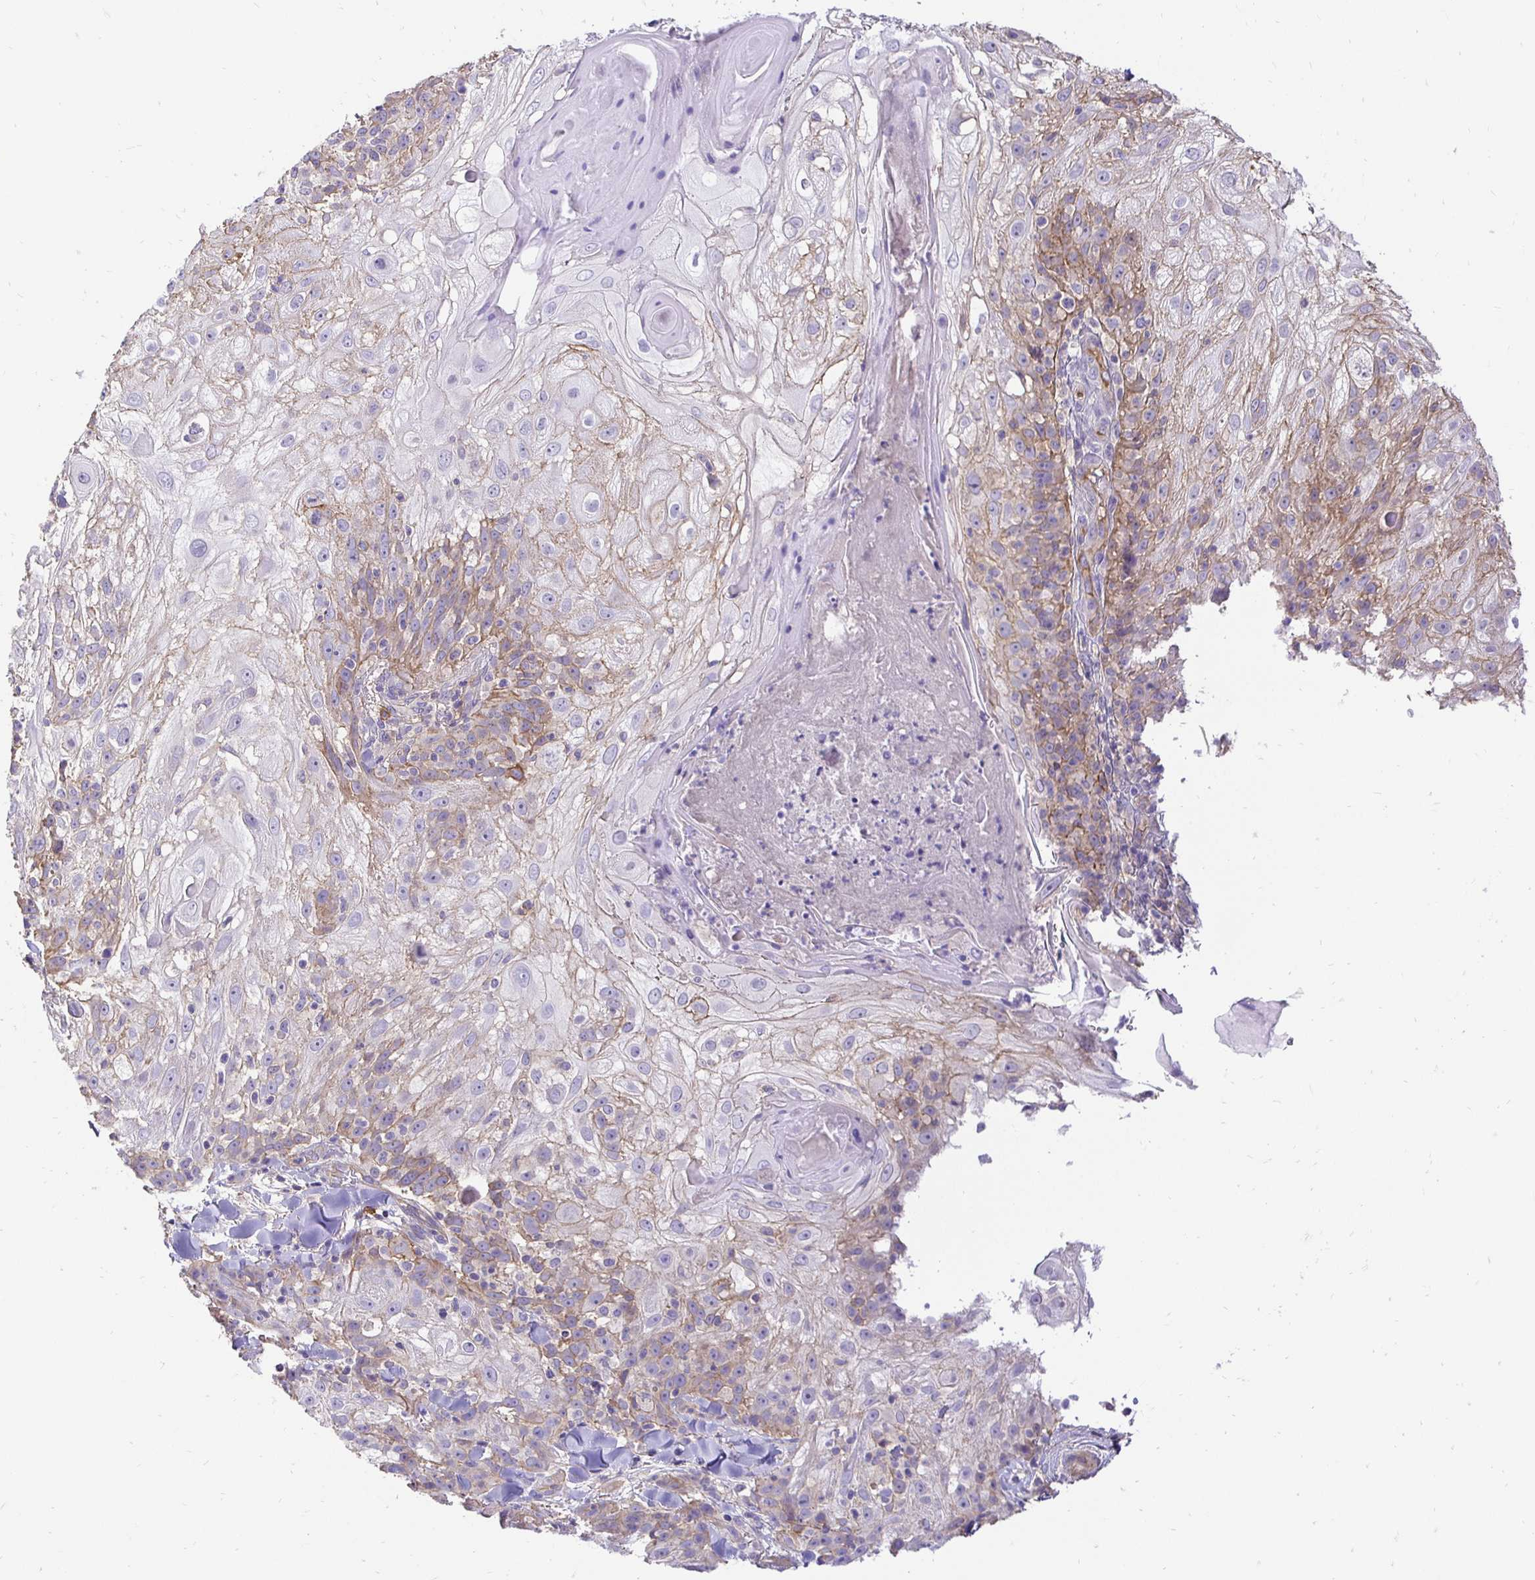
{"staining": {"intensity": "weak", "quantity": "25%-75%", "location": "cytoplasmic/membranous"}, "tissue": "skin cancer", "cell_type": "Tumor cells", "image_type": "cancer", "snomed": [{"axis": "morphology", "description": "Normal tissue, NOS"}, {"axis": "morphology", "description": "Squamous cell carcinoma, NOS"}, {"axis": "topography", "description": "Skin"}], "caption": "Tumor cells show weak cytoplasmic/membranous staining in about 25%-75% of cells in skin cancer (squamous cell carcinoma).", "gene": "SLC9A1", "patient": {"sex": "female", "age": 83}}